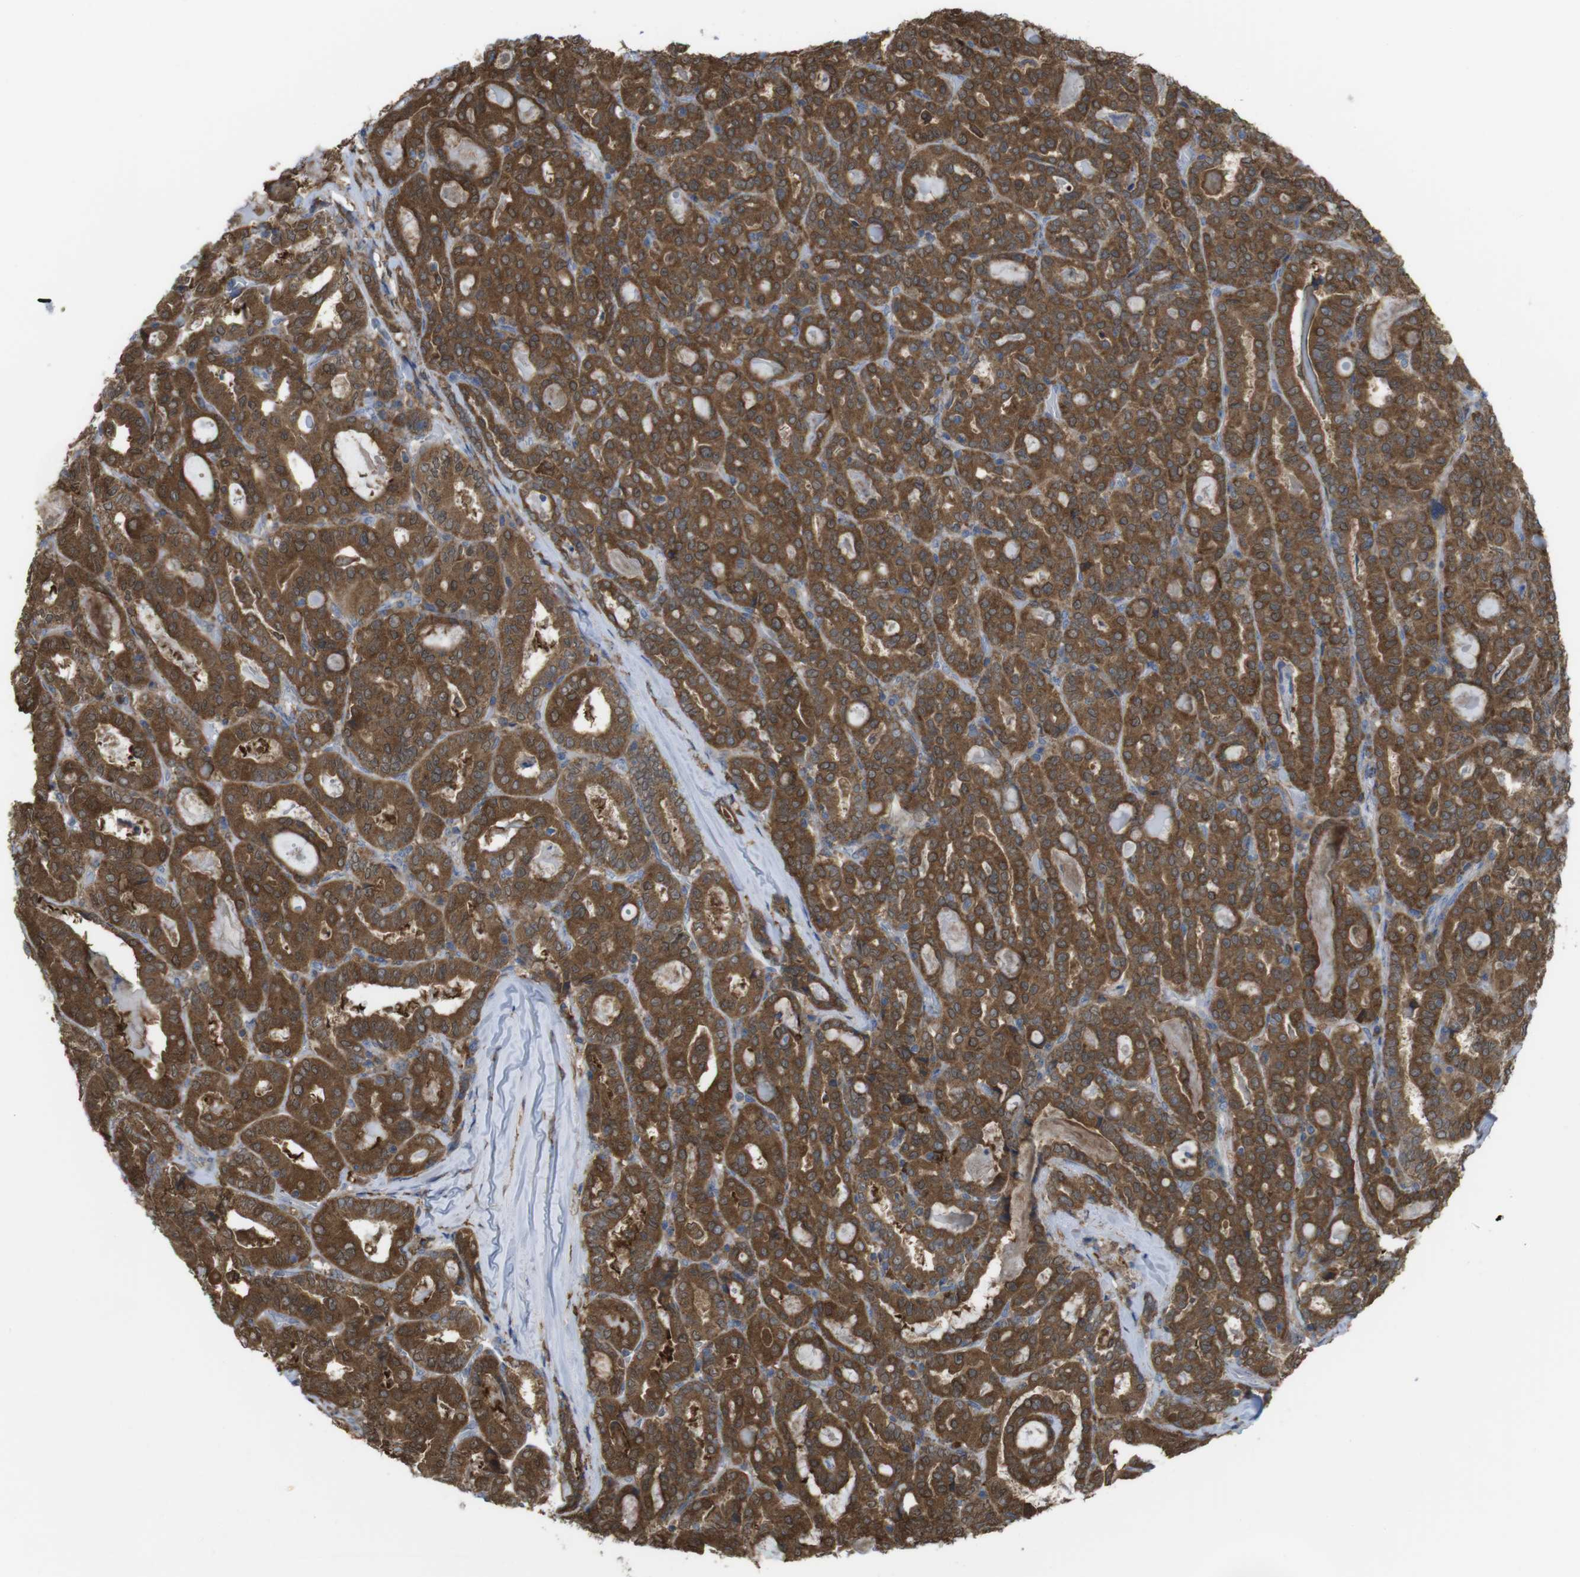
{"staining": {"intensity": "strong", "quantity": ">75%", "location": "cytoplasmic/membranous"}, "tissue": "thyroid cancer", "cell_type": "Tumor cells", "image_type": "cancer", "snomed": [{"axis": "morphology", "description": "Papillary adenocarcinoma, NOS"}, {"axis": "topography", "description": "Thyroid gland"}], "caption": "The micrograph exhibits staining of thyroid cancer, revealing strong cytoplasmic/membranous protein positivity (brown color) within tumor cells.", "gene": "PRKCD", "patient": {"sex": "female", "age": 42}}